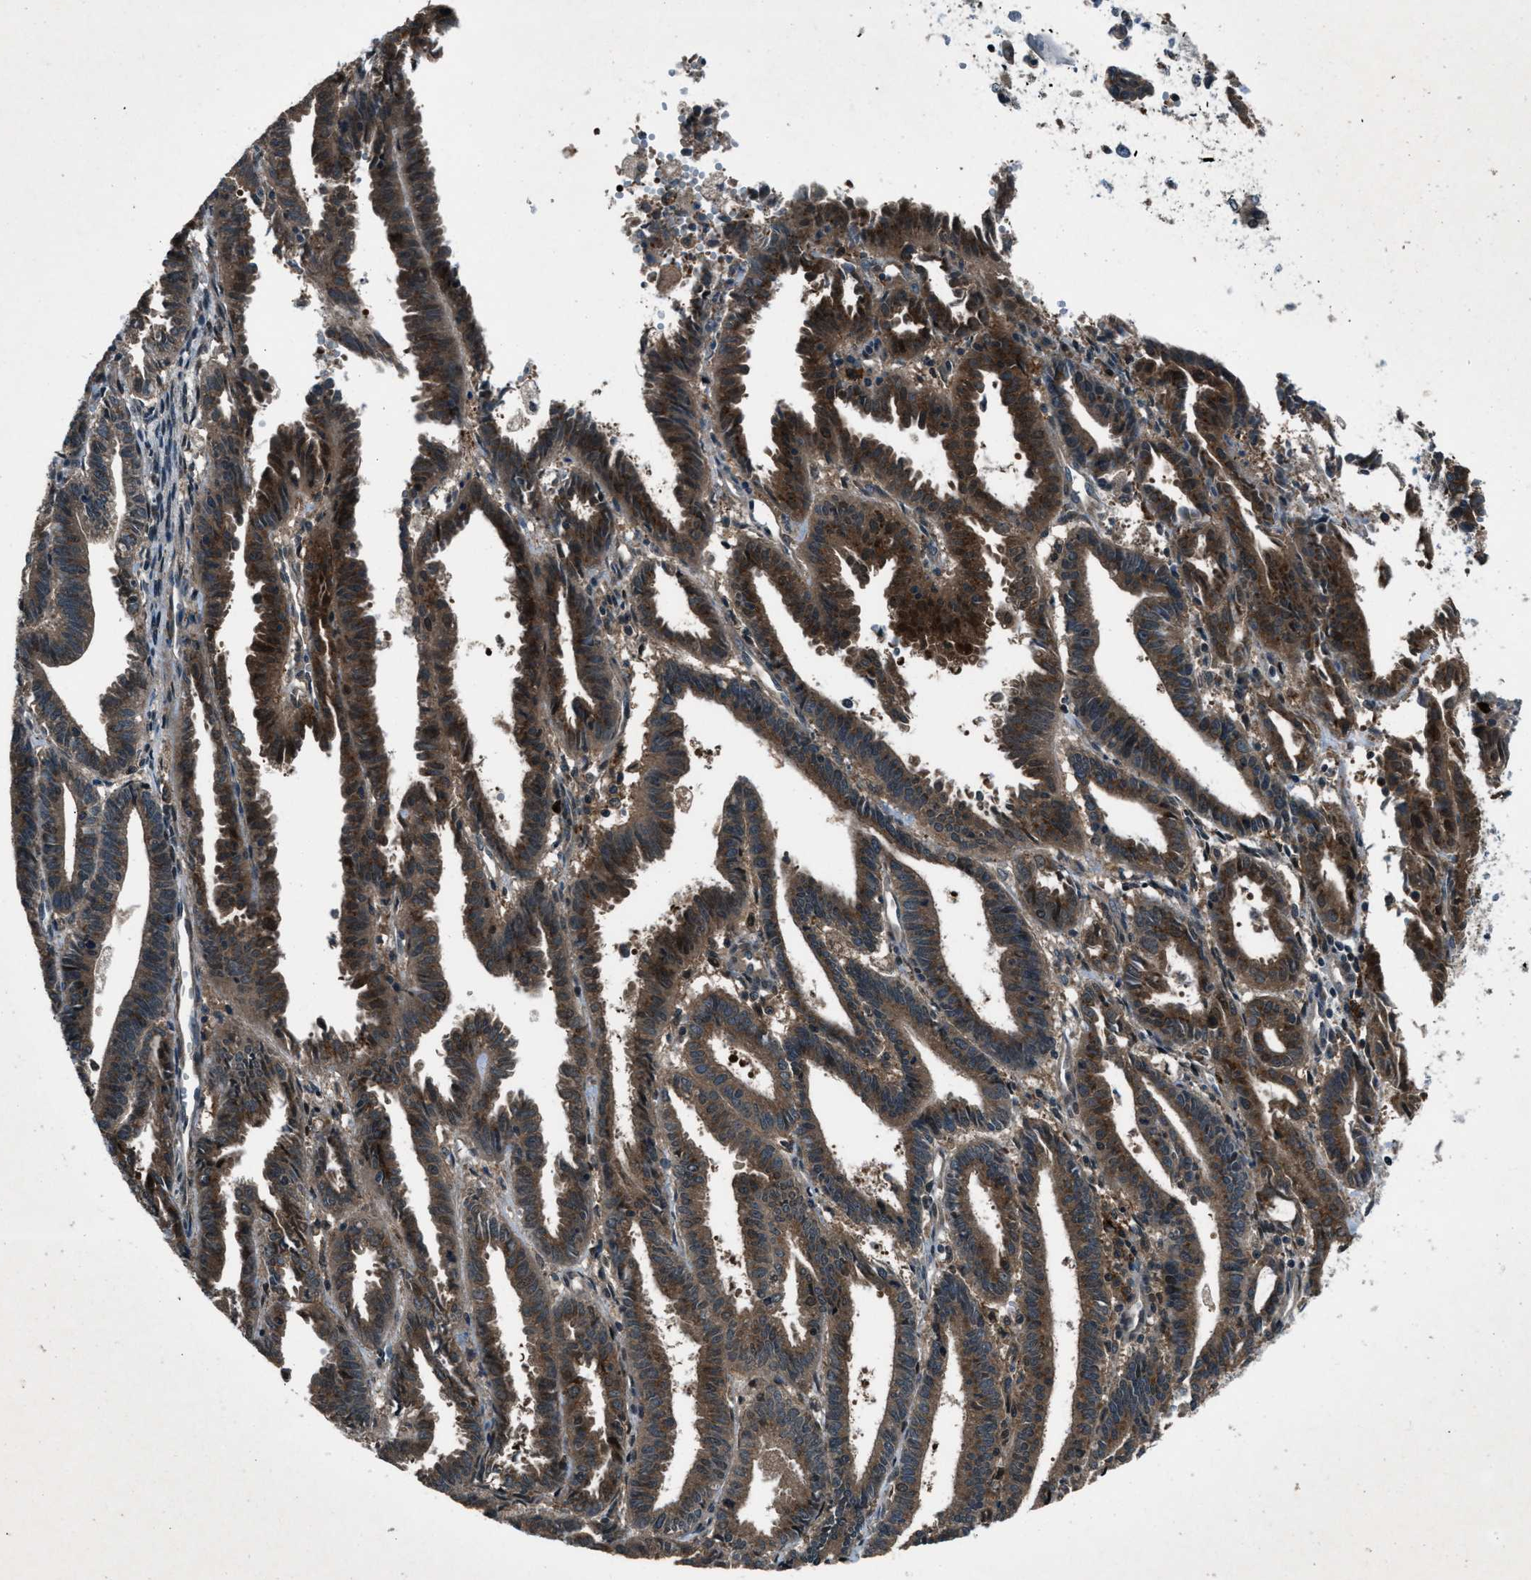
{"staining": {"intensity": "moderate", "quantity": ">75%", "location": "cytoplasmic/membranous"}, "tissue": "endometrial cancer", "cell_type": "Tumor cells", "image_type": "cancer", "snomed": [{"axis": "morphology", "description": "Adenocarcinoma, NOS"}, {"axis": "topography", "description": "Uterus"}], "caption": "There is medium levels of moderate cytoplasmic/membranous staining in tumor cells of endometrial cancer (adenocarcinoma), as demonstrated by immunohistochemical staining (brown color).", "gene": "EPSTI1", "patient": {"sex": "female", "age": 83}}